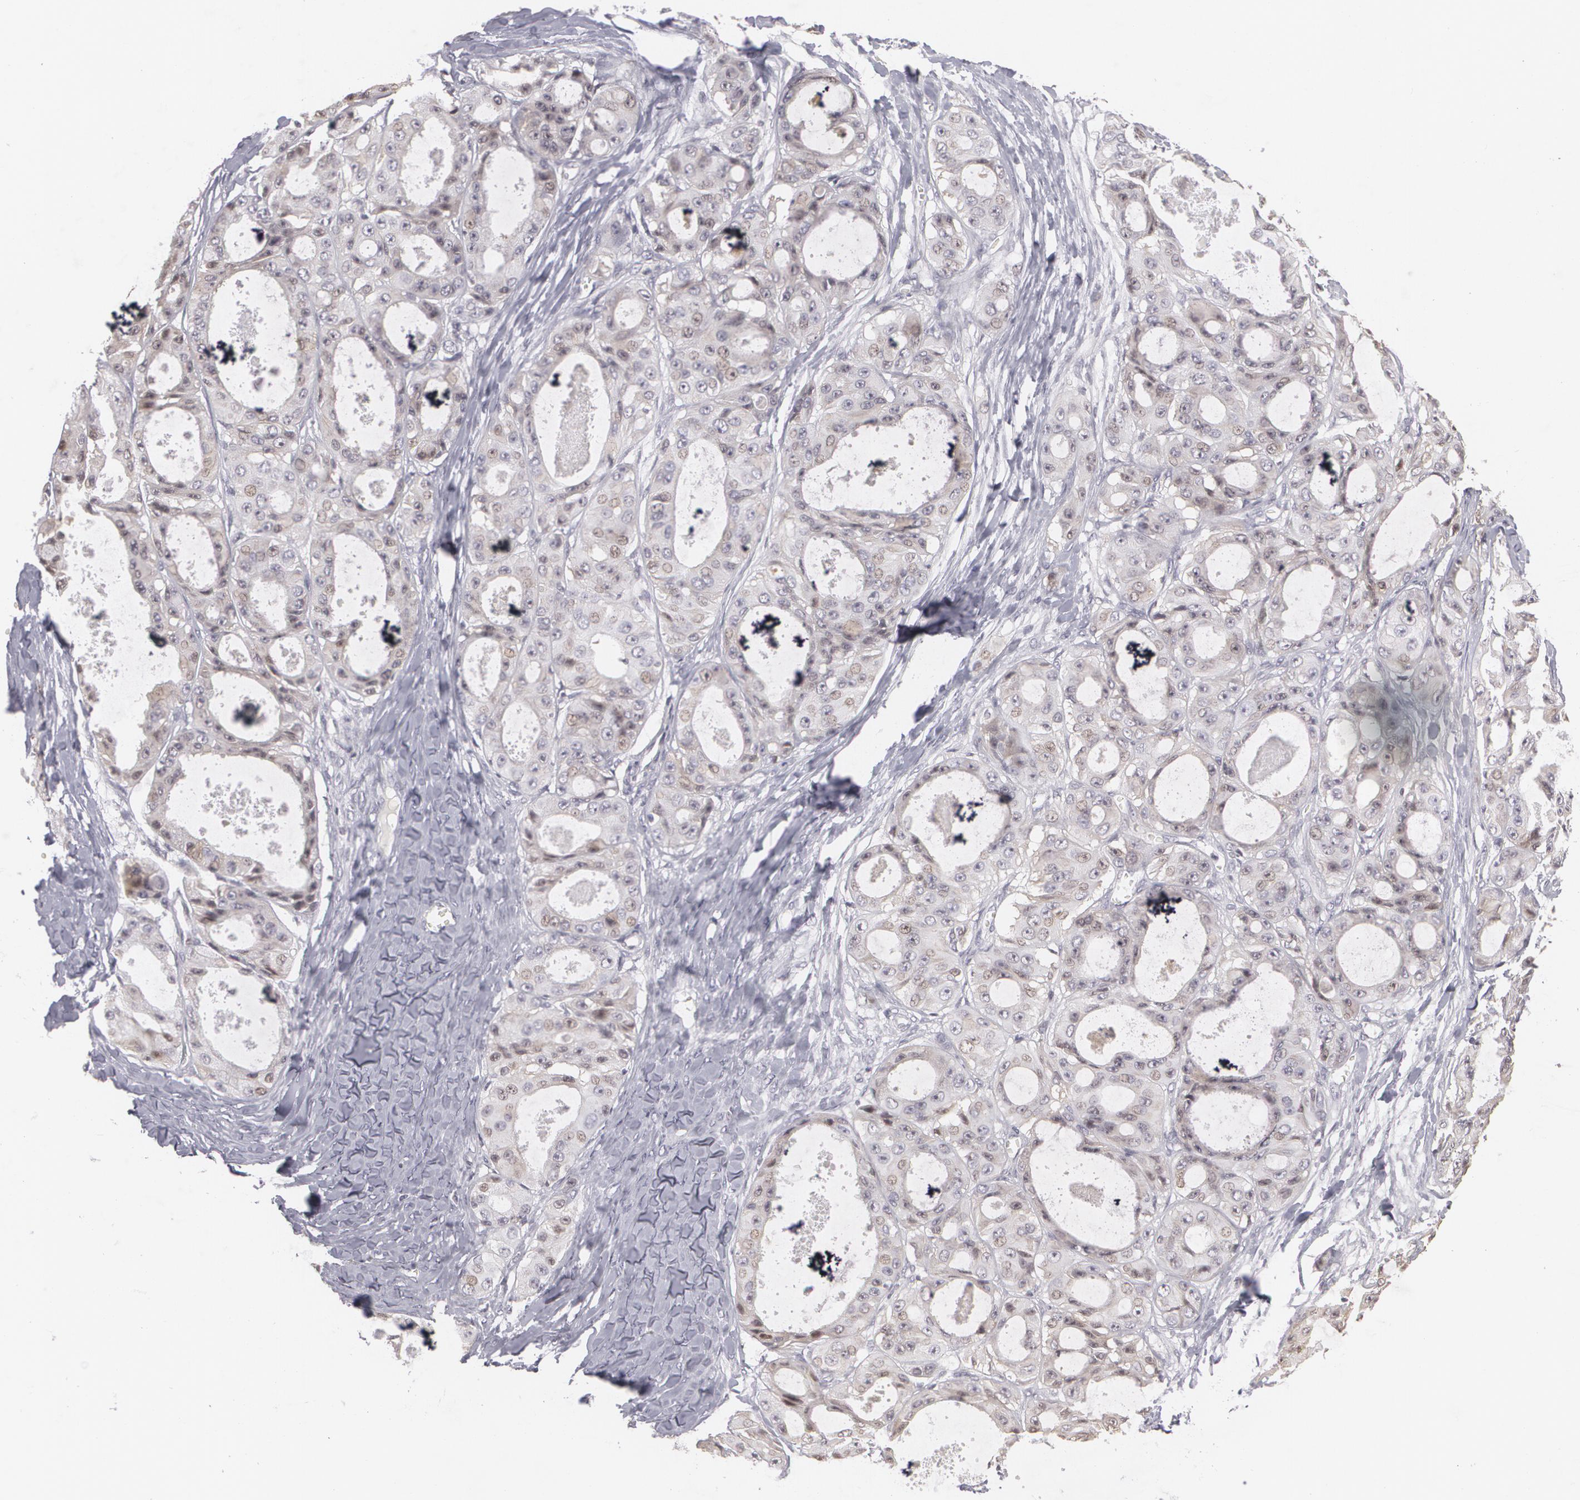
{"staining": {"intensity": "weak", "quantity": "25%-75%", "location": "nuclear"}, "tissue": "ovarian cancer", "cell_type": "Tumor cells", "image_type": "cancer", "snomed": [{"axis": "morphology", "description": "Carcinoma, endometroid"}, {"axis": "topography", "description": "Ovary"}], "caption": "A high-resolution image shows immunohistochemistry (IHC) staining of ovarian cancer, which exhibits weak nuclear positivity in about 25%-75% of tumor cells.", "gene": "ZBTB16", "patient": {"sex": "female", "age": 61}}